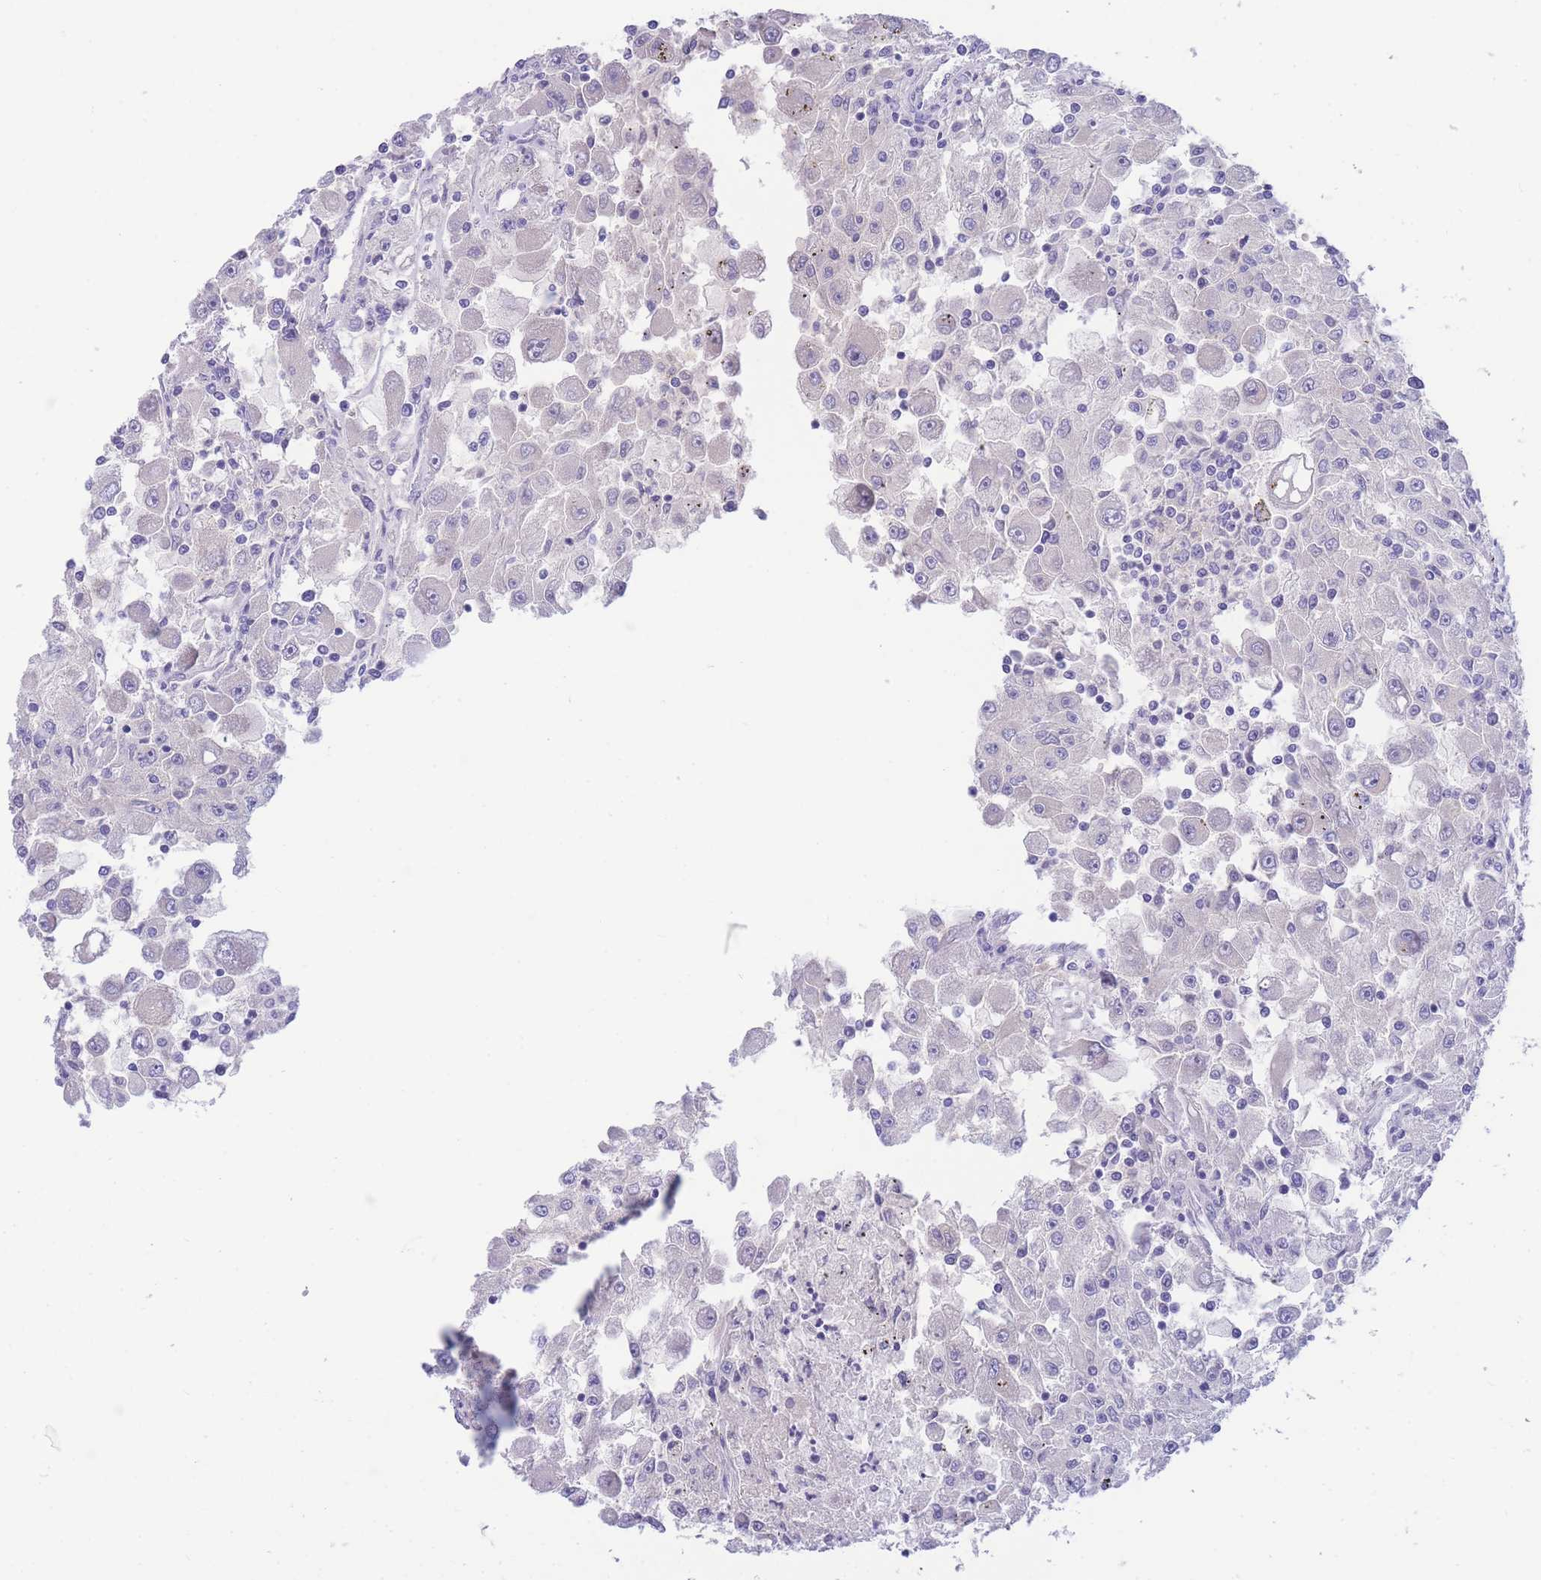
{"staining": {"intensity": "negative", "quantity": "none", "location": "none"}, "tissue": "renal cancer", "cell_type": "Tumor cells", "image_type": "cancer", "snomed": [{"axis": "morphology", "description": "Adenocarcinoma, NOS"}, {"axis": "topography", "description": "Kidney"}], "caption": "Immunohistochemistry image of neoplastic tissue: adenocarcinoma (renal) stained with DAB shows no significant protein expression in tumor cells.", "gene": "PCDHB3", "patient": {"sex": "female", "age": 67}}